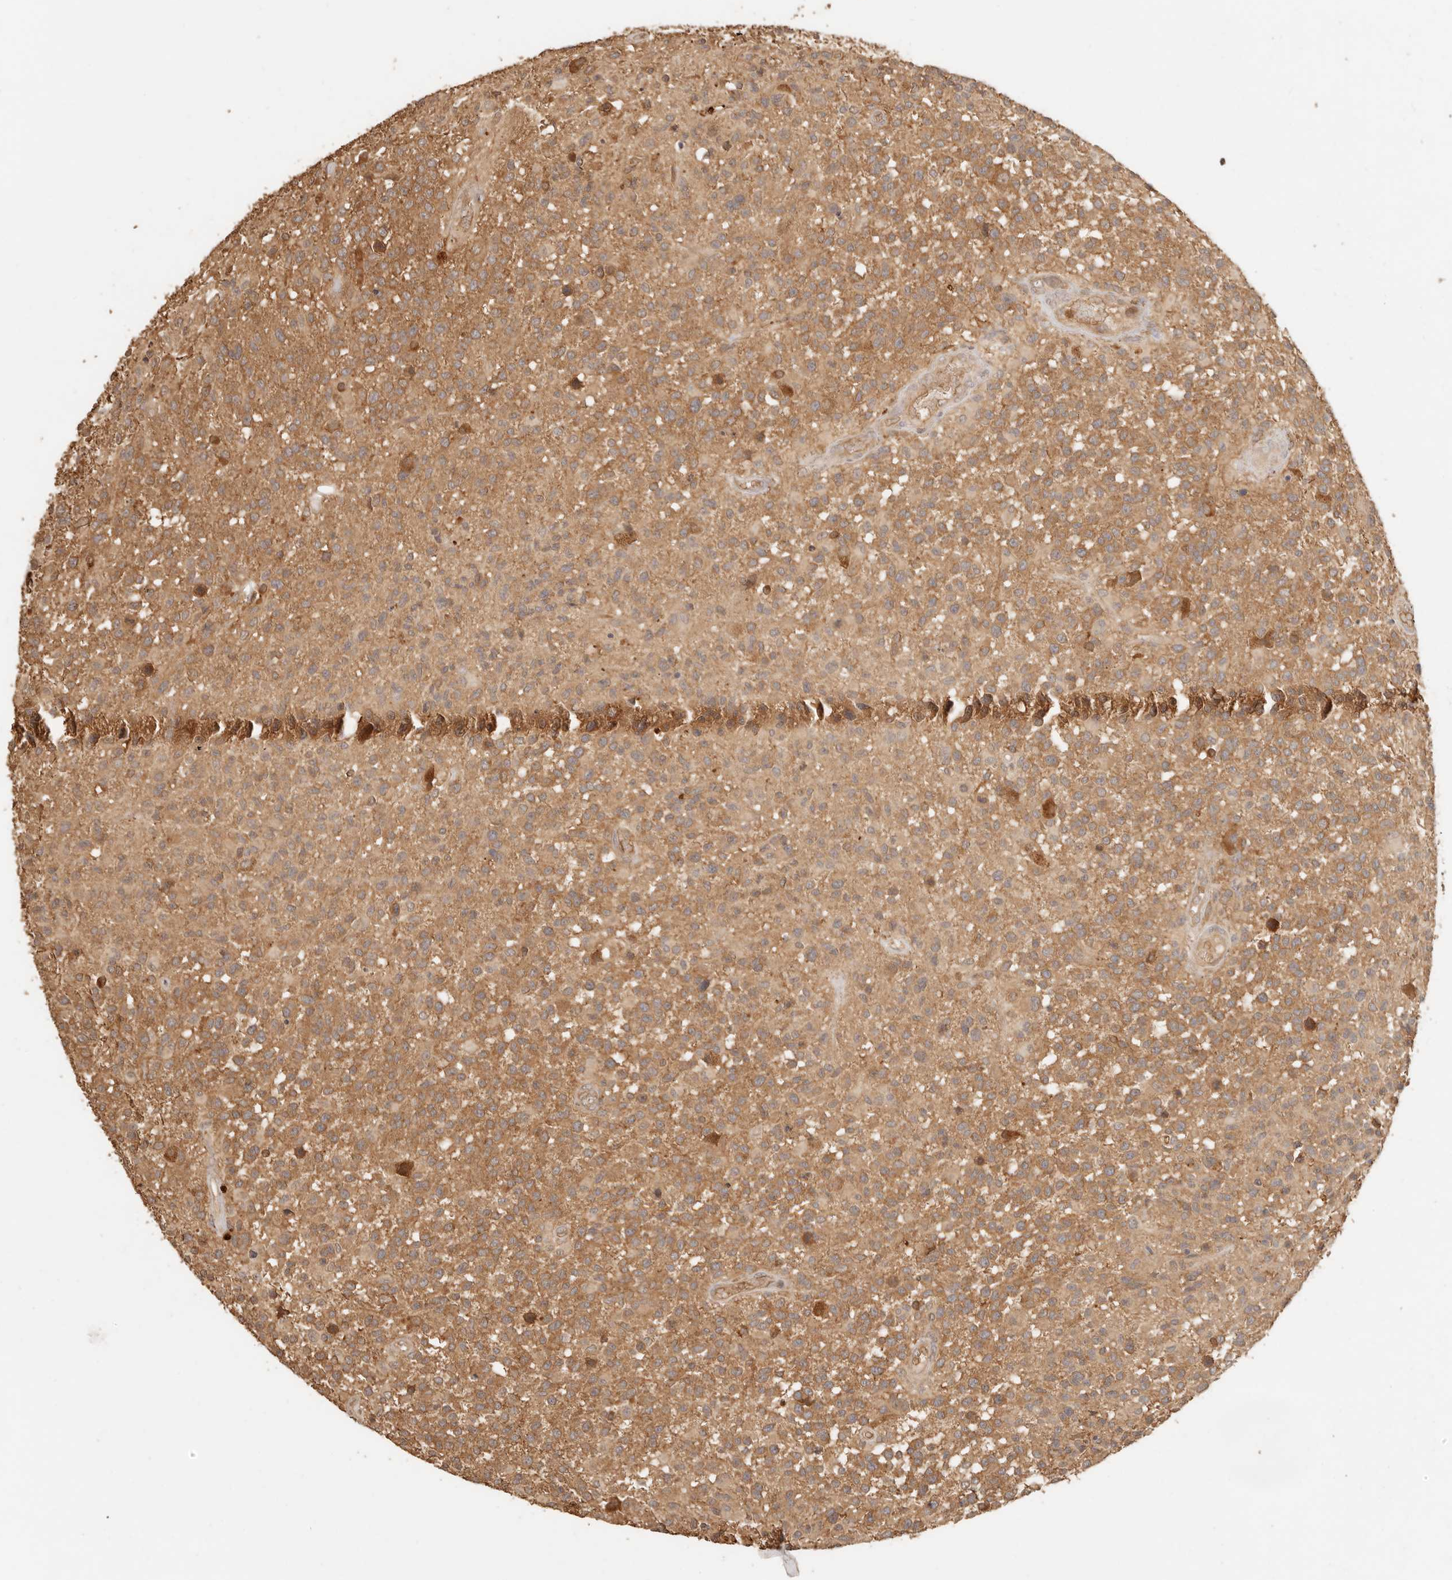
{"staining": {"intensity": "weak", "quantity": "25%-75%", "location": "cytoplasmic/membranous,nuclear"}, "tissue": "glioma", "cell_type": "Tumor cells", "image_type": "cancer", "snomed": [{"axis": "morphology", "description": "Glioma, malignant, High grade"}, {"axis": "morphology", "description": "Glioblastoma, NOS"}, {"axis": "topography", "description": "Brain"}], "caption": "Glioma stained with DAB immunohistochemistry (IHC) displays low levels of weak cytoplasmic/membranous and nuclear positivity in about 25%-75% of tumor cells. The staining was performed using DAB, with brown indicating positive protein expression. Nuclei are stained blue with hematoxylin.", "gene": "INTS11", "patient": {"sex": "male", "age": 60}}